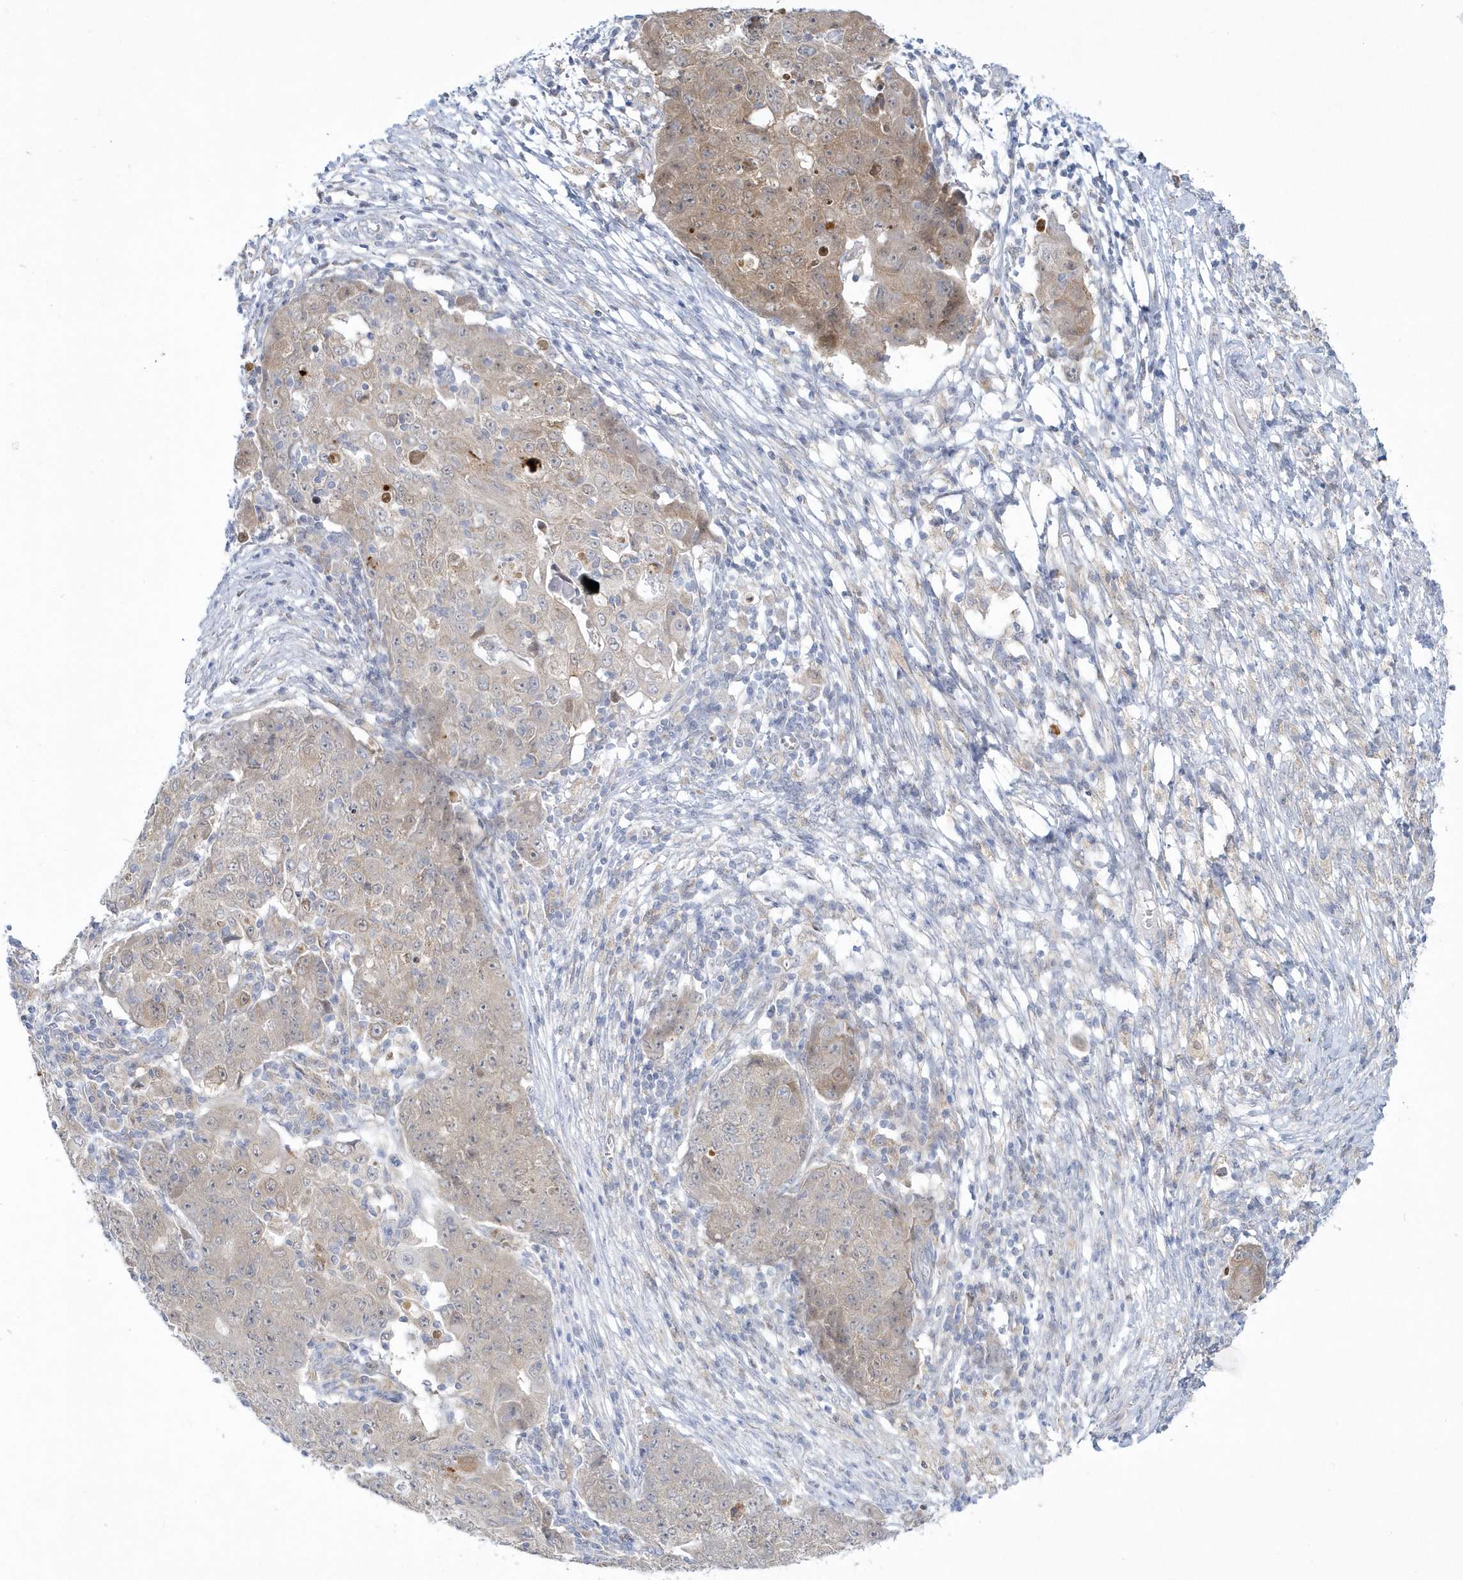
{"staining": {"intensity": "weak", "quantity": "25%-75%", "location": "cytoplasmic/membranous"}, "tissue": "ovarian cancer", "cell_type": "Tumor cells", "image_type": "cancer", "snomed": [{"axis": "morphology", "description": "Carcinoma, endometroid"}, {"axis": "topography", "description": "Ovary"}], "caption": "Immunohistochemical staining of ovarian cancer (endometroid carcinoma) displays weak cytoplasmic/membranous protein expression in about 25%-75% of tumor cells.", "gene": "PCBD1", "patient": {"sex": "female", "age": 42}}